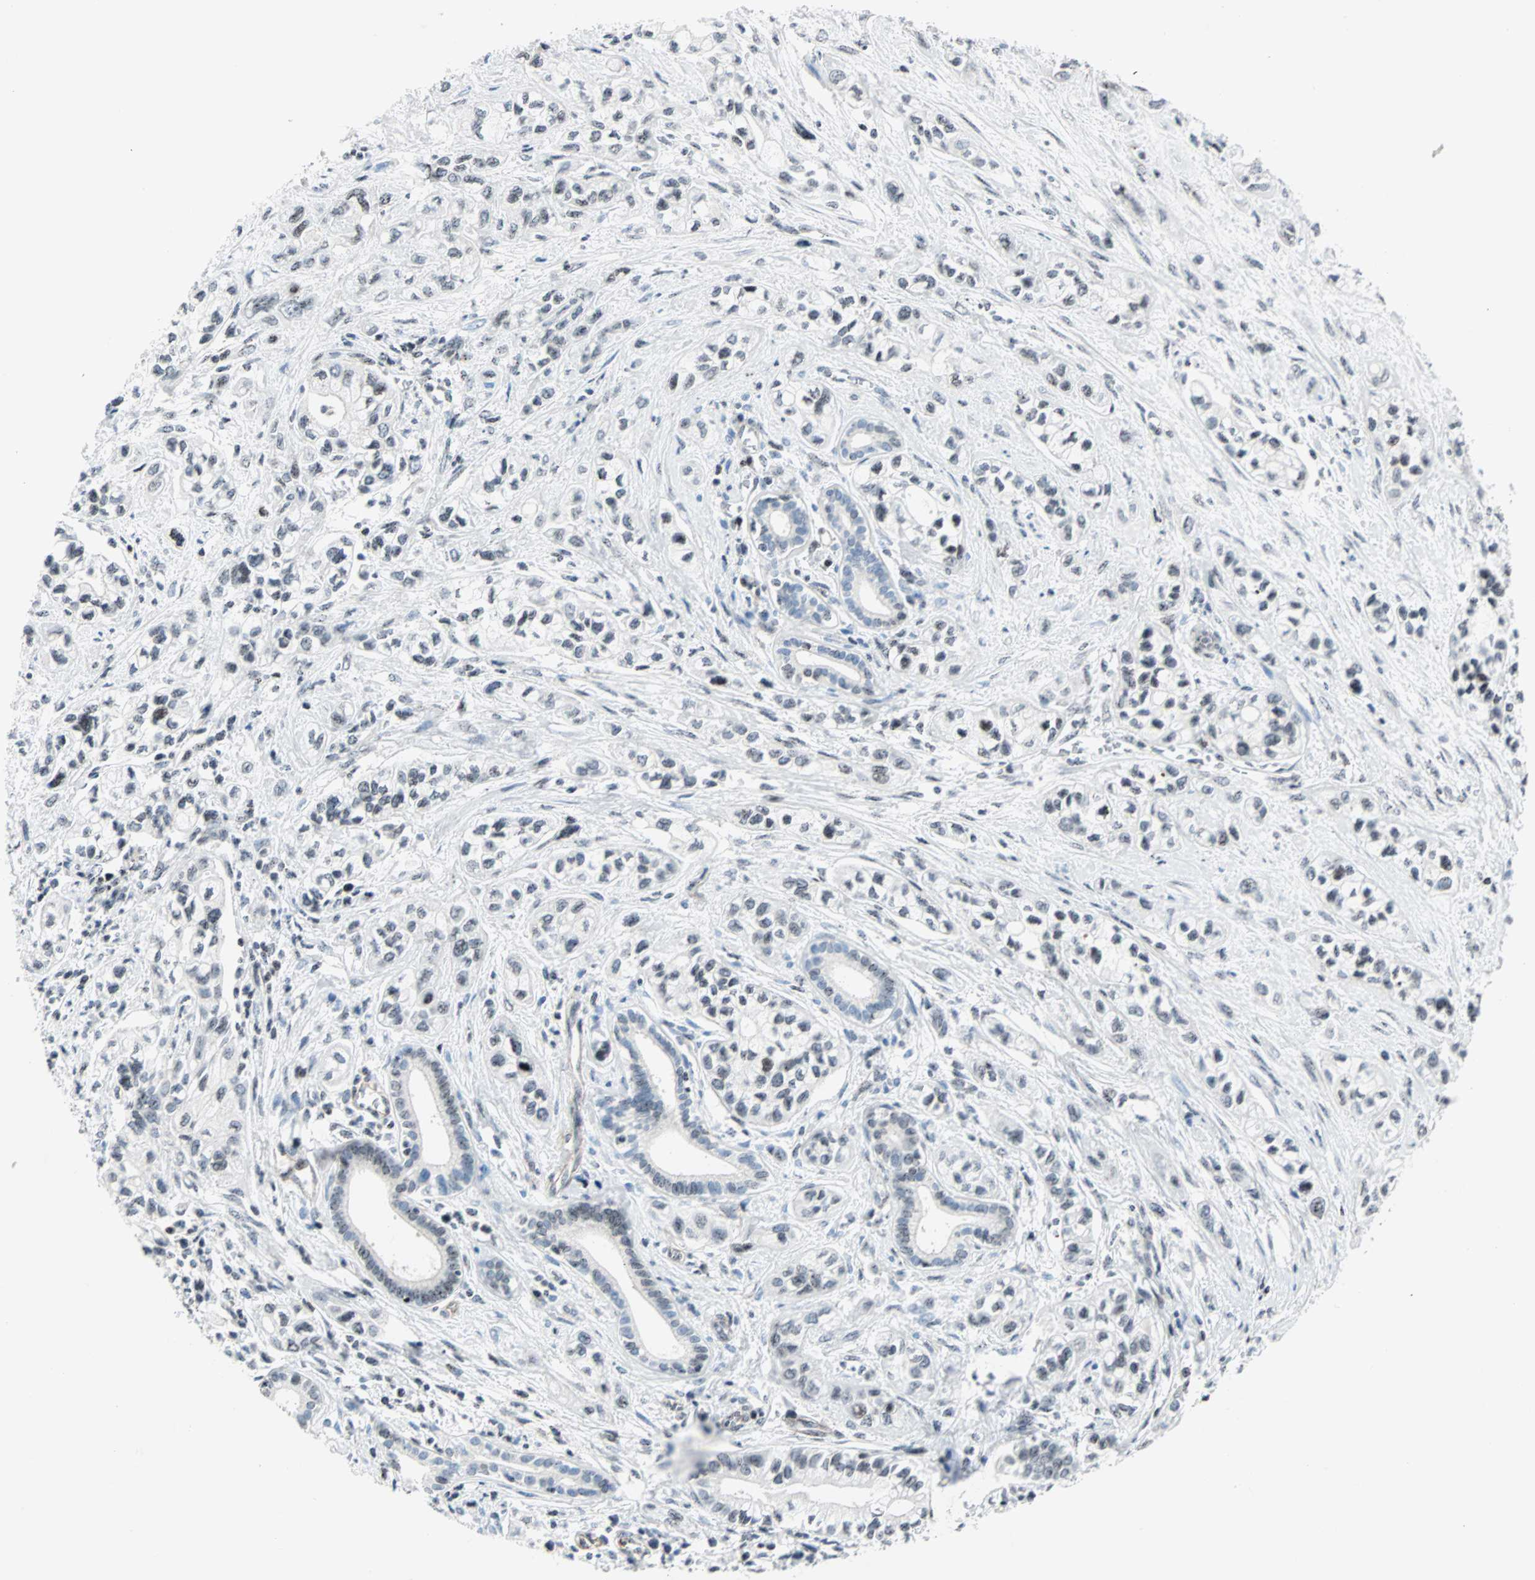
{"staining": {"intensity": "weak", "quantity": ">75%", "location": "nuclear"}, "tissue": "pancreatic cancer", "cell_type": "Tumor cells", "image_type": "cancer", "snomed": [{"axis": "morphology", "description": "Adenocarcinoma, NOS"}, {"axis": "topography", "description": "Pancreas"}], "caption": "There is low levels of weak nuclear expression in tumor cells of pancreatic cancer, as demonstrated by immunohistochemical staining (brown color).", "gene": "CENPA", "patient": {"sex": "male", "age": 74}}